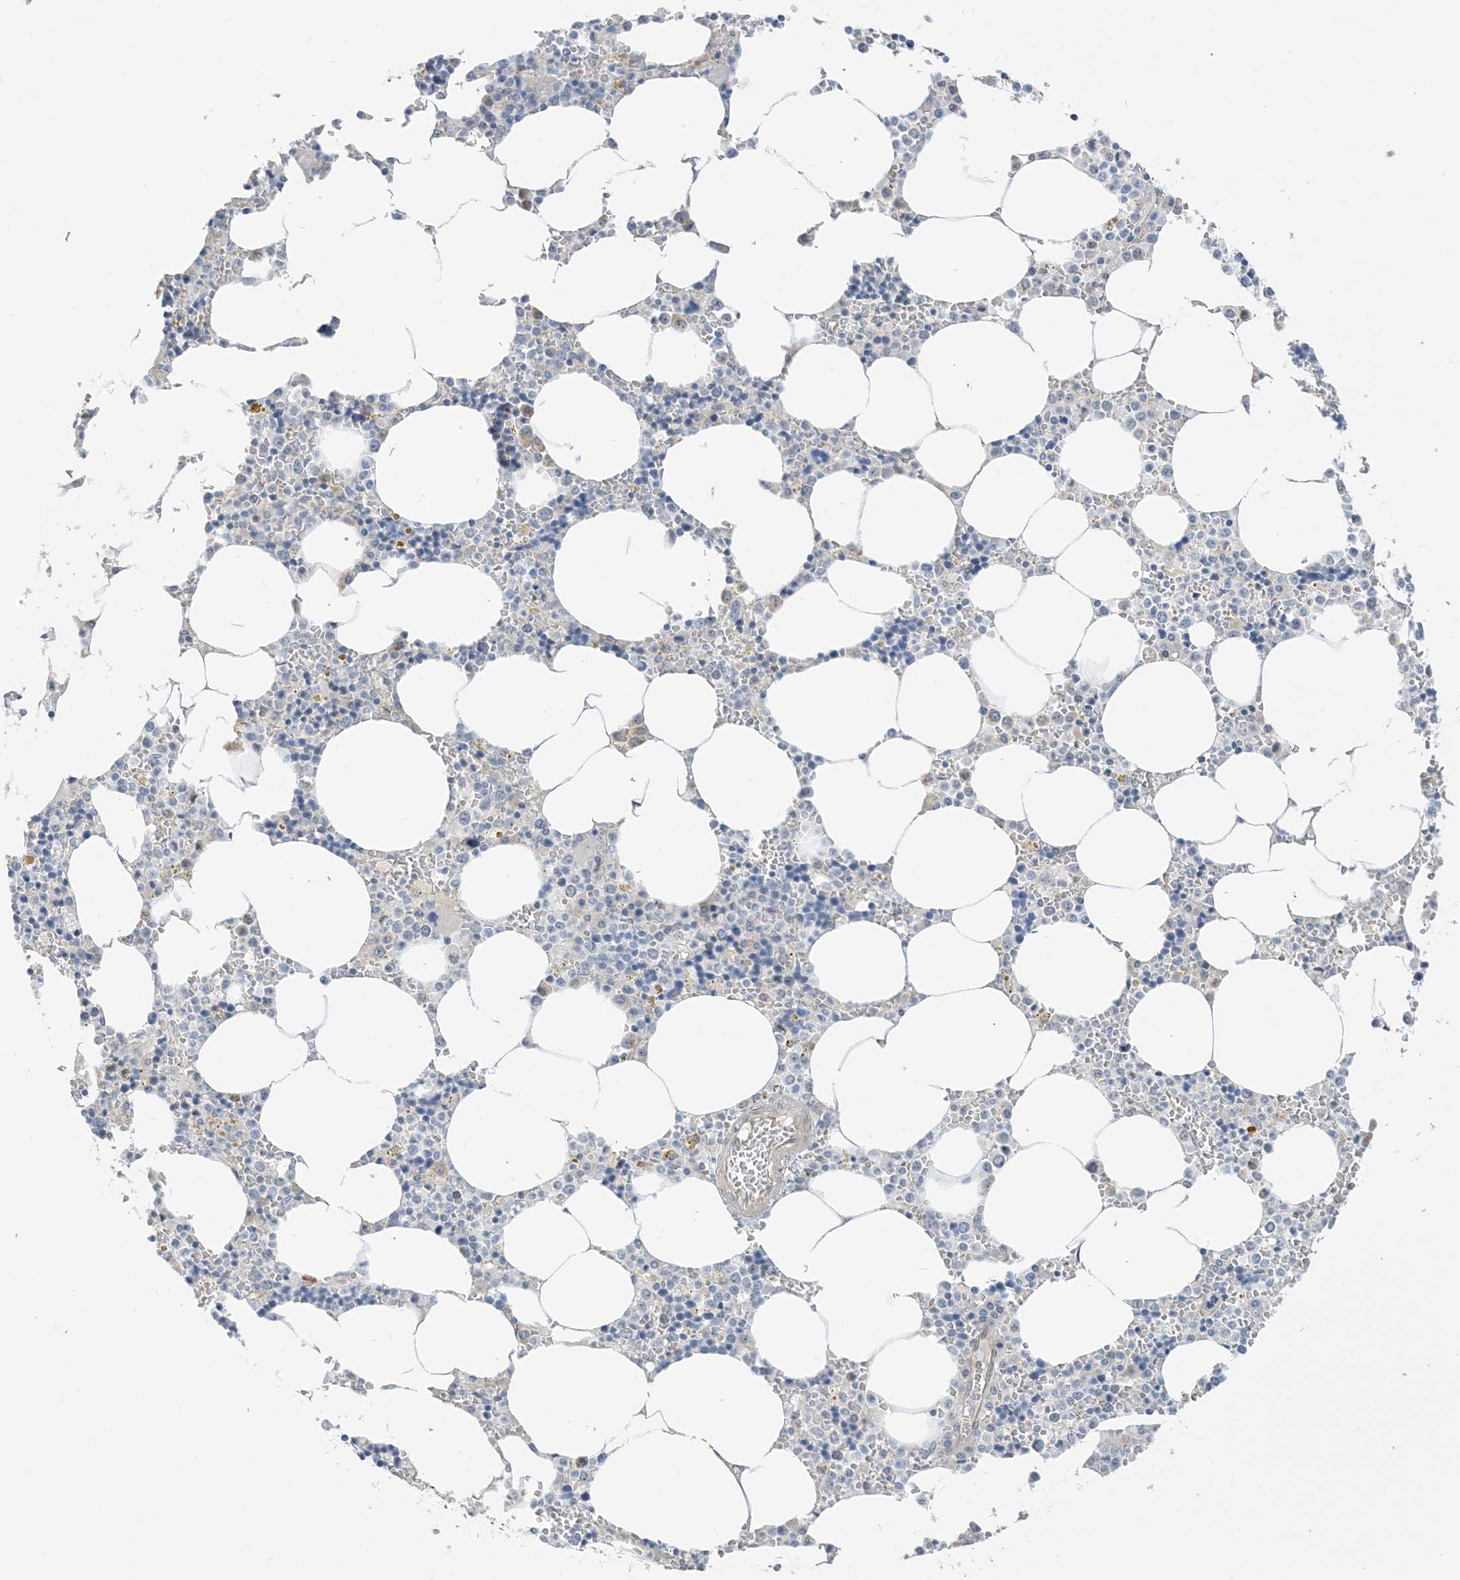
{"staining": {"intensity": "negative", "quantity": "none", "location": "none"}, "tissue": "bone marrow", "cell_type": "Hematopoietic cells", "image_type": "normal", "snomed": [{"axis": "morphology", "description": "Normal tissue, NOS"}, {"axis": "topography", "description": "Bone marrow"}], "caption": "This is an immunohistochemistry (IHC) image of benign bone marrow. There is no positivity in hematopoietic cells.", "gene": "IL36B", "patient": {"sex": "male", "age": 70}}